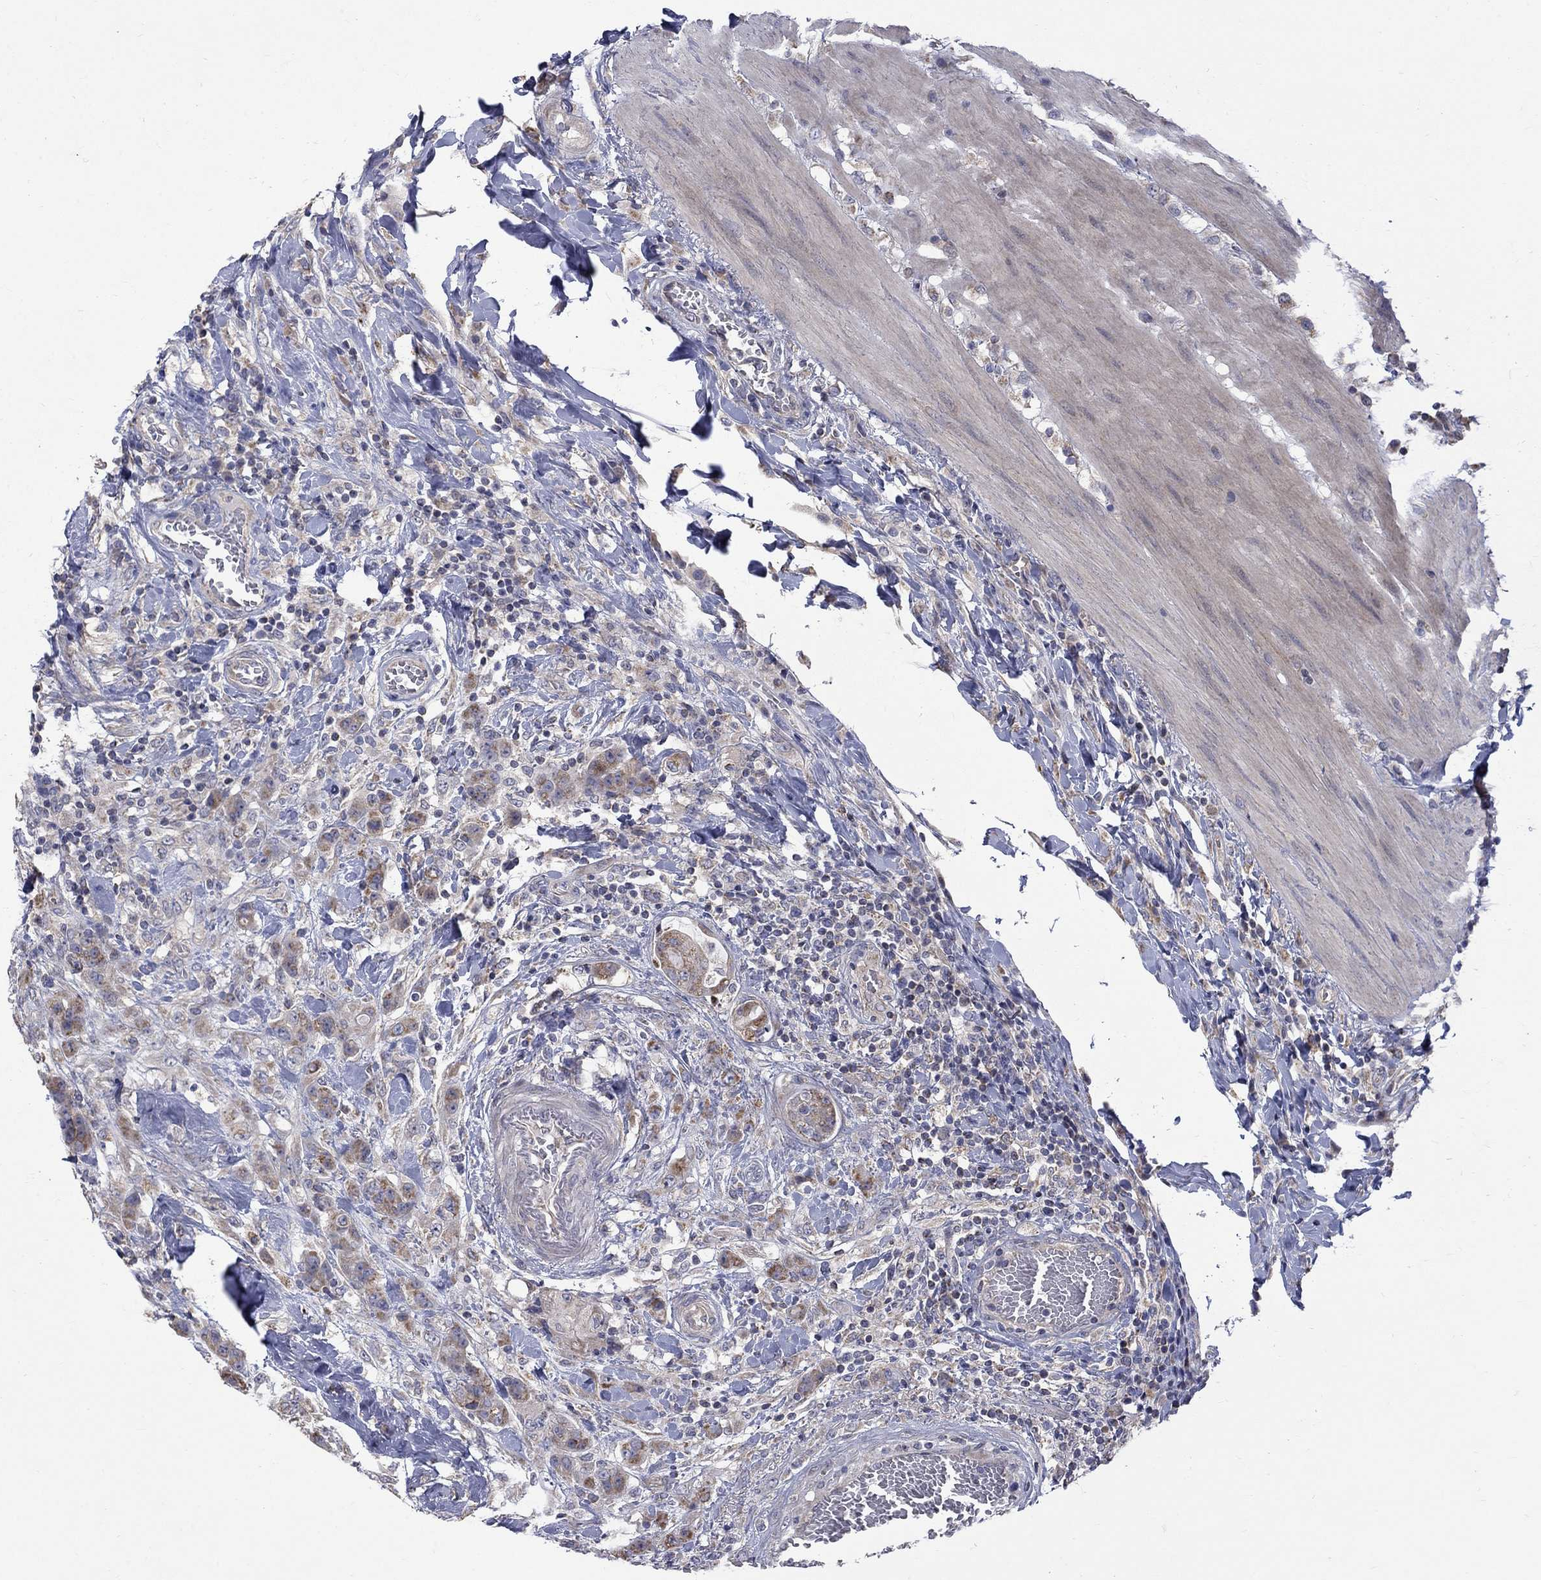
{"staining": {"intensity": "moderate", "quantity": ">75%", "location": "cytoplasmic/membranous"}, "tissue": "colorectal cancer", "cell_type": "Tumor cells", "image_type": "cancer", "snomed": [{"axis": "morphology", "description": "Adenocarcinoma, NOS"}, {"axis": "topography", "description": "Colon"}], "caption": "High-power microscopy captured an immunohistochemistry (IHC) photomicrograph of colorectal cancer, revealing moderate cytoplasmic/membranous positivity in about >75% of tumor cells.", "gene": "SH2B1", "patient": {"sex": "female", "age": 48}}